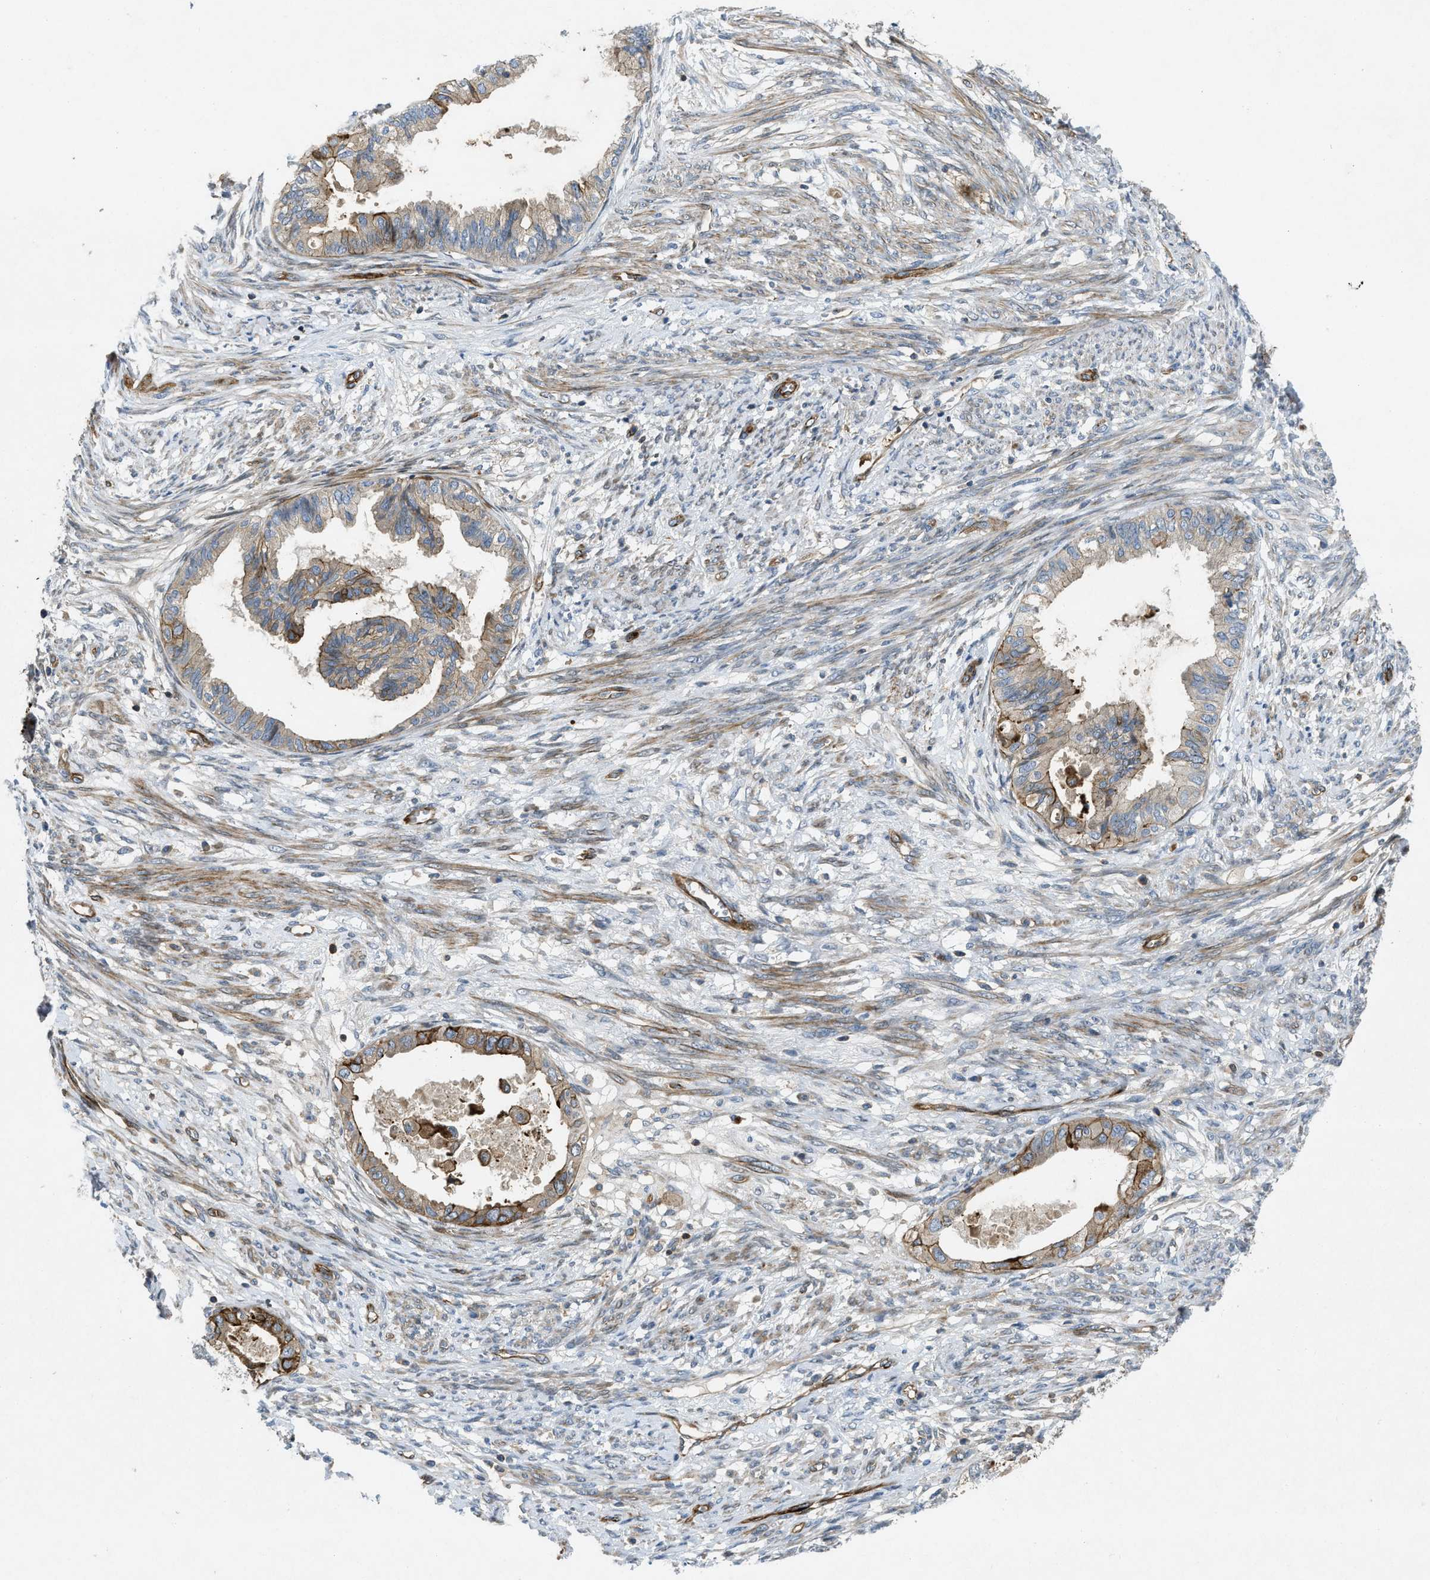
{"staining": {"intensity": "strong", "quantity": "<25%", "location": "cytoplasmic/membranous"}, "tissue": "cervical cancer", "cell_type": "Tumor cells", "image_type": "cancer", "snomed": [{"axis": "morphology", "description": "Normal tissue, NOS"}, {"axis": "morphology", "description": "Adenocarcinoma, NOS"}, {"axis": "topography", "description": "Cervix"}, {"axis": "topography", "description": "Endometrium"}], "caption": "Adenocarcinoma (cervical) stained with DAB (3,3'-diaminobenzidine) immunohistochemistry (IHC) shows medium levels of strong cytoplasmic/membranous staining in about <25% of tumor cells.", "gene": "NYNRIN", "patient": {"sex": "female", "age": 86}}